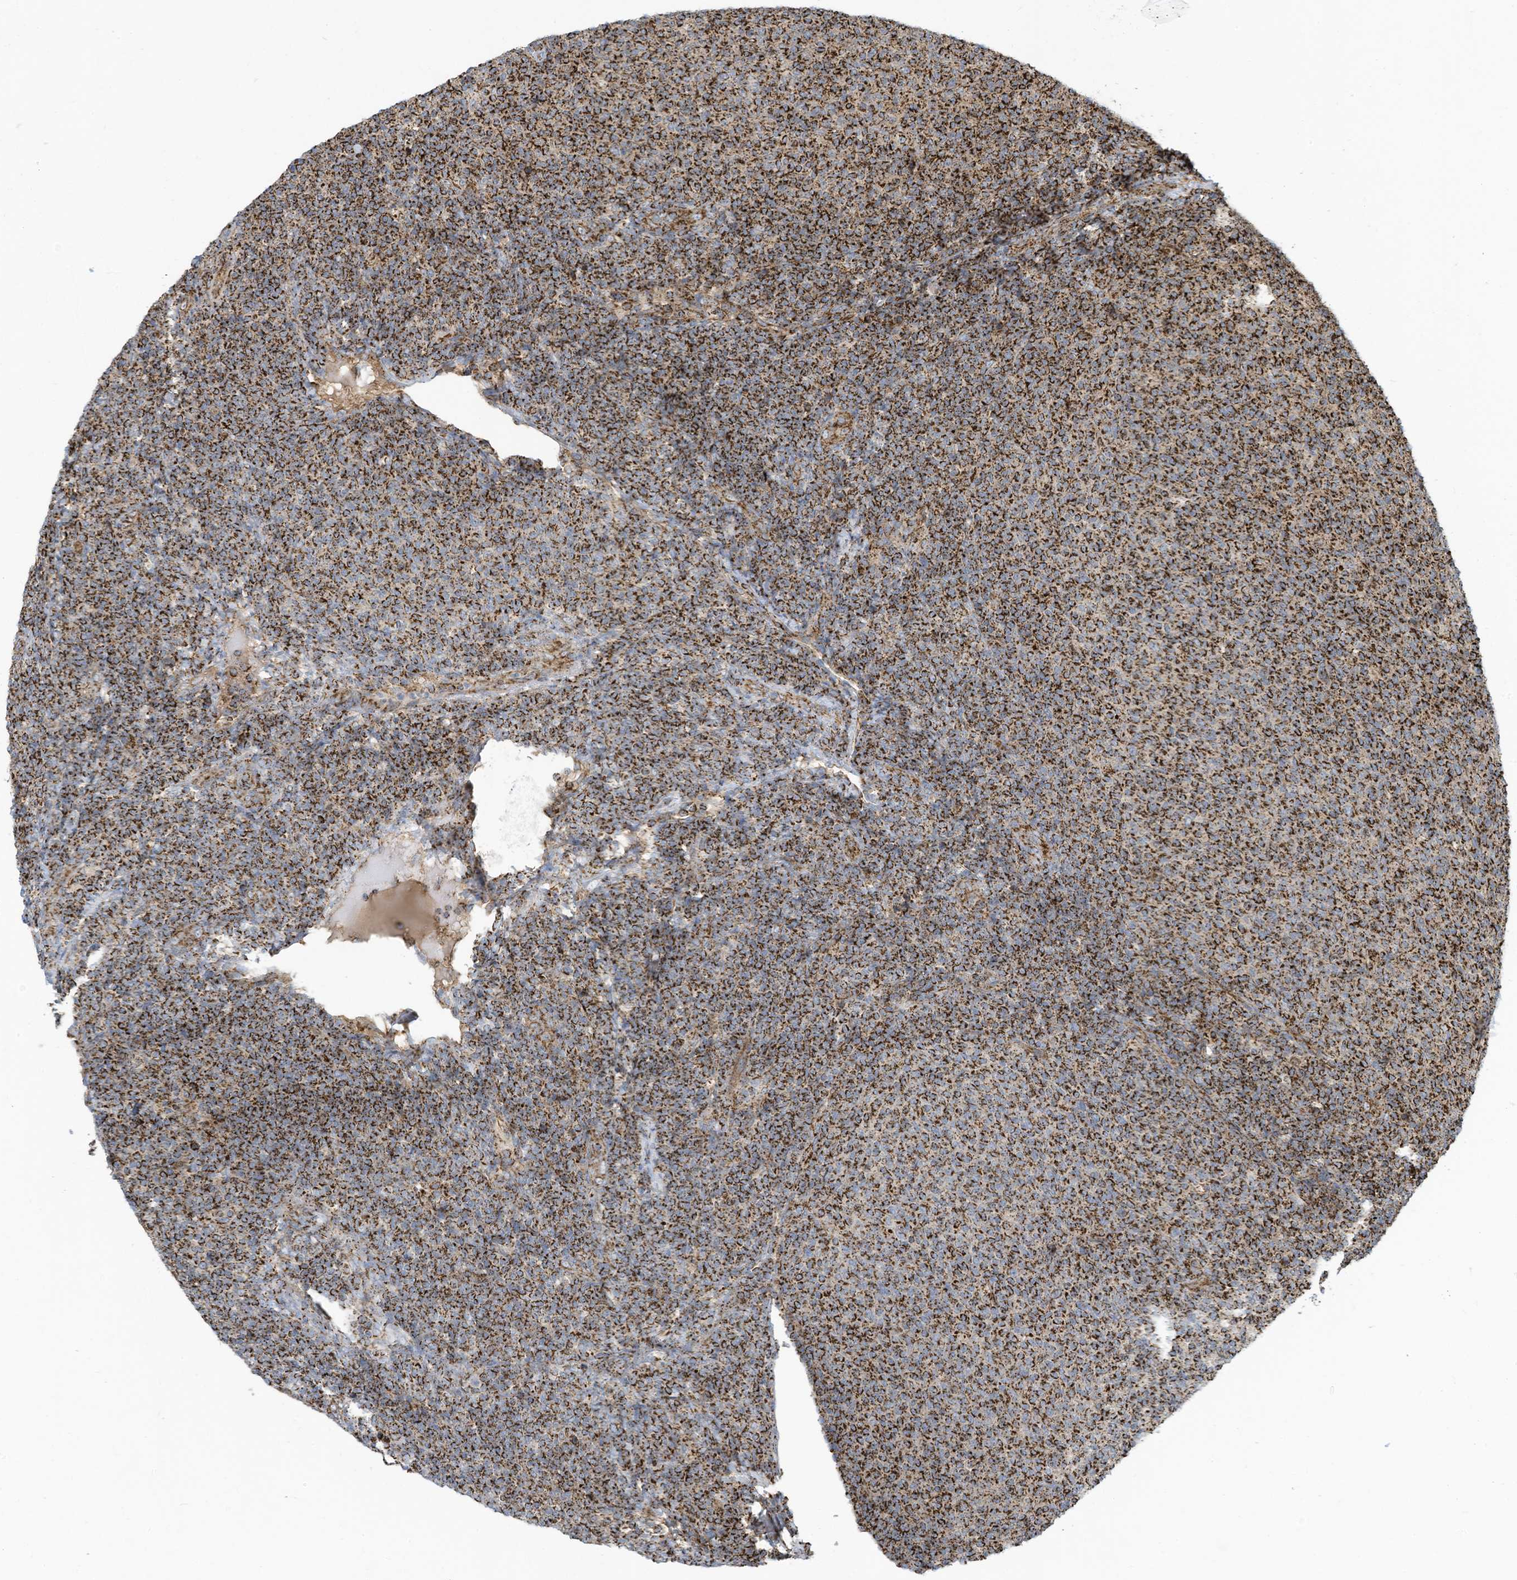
{"staining": {"intensity": "strong", "quantity": ">75%", "location": "cytoplasmic/membranous"}, "tissue": "lymphoma", "cell_type": "Tumor cells", "image_type": "cancer", "snomed": [{"axis": "morphology", "description": "Malignant lymphoma, non-Hodgkin's type, Low grade"}, {"axis": "topography", "description": "Lymph node"}], "caption": "The micrograph displays staining of low-grade malignant lymphoma, non-Hodgkin's type, revealing strong cytoplasmic/membranous protein positivity (brown color) within tumor cells. Using DAB (3,3'-diaminobenzidine) (brown) and hematoxylin (blue) stains, captured at high magnification using brightfield microscopy.", "gene": "COX10", "patient": {"sex": "male", "age": 66}}